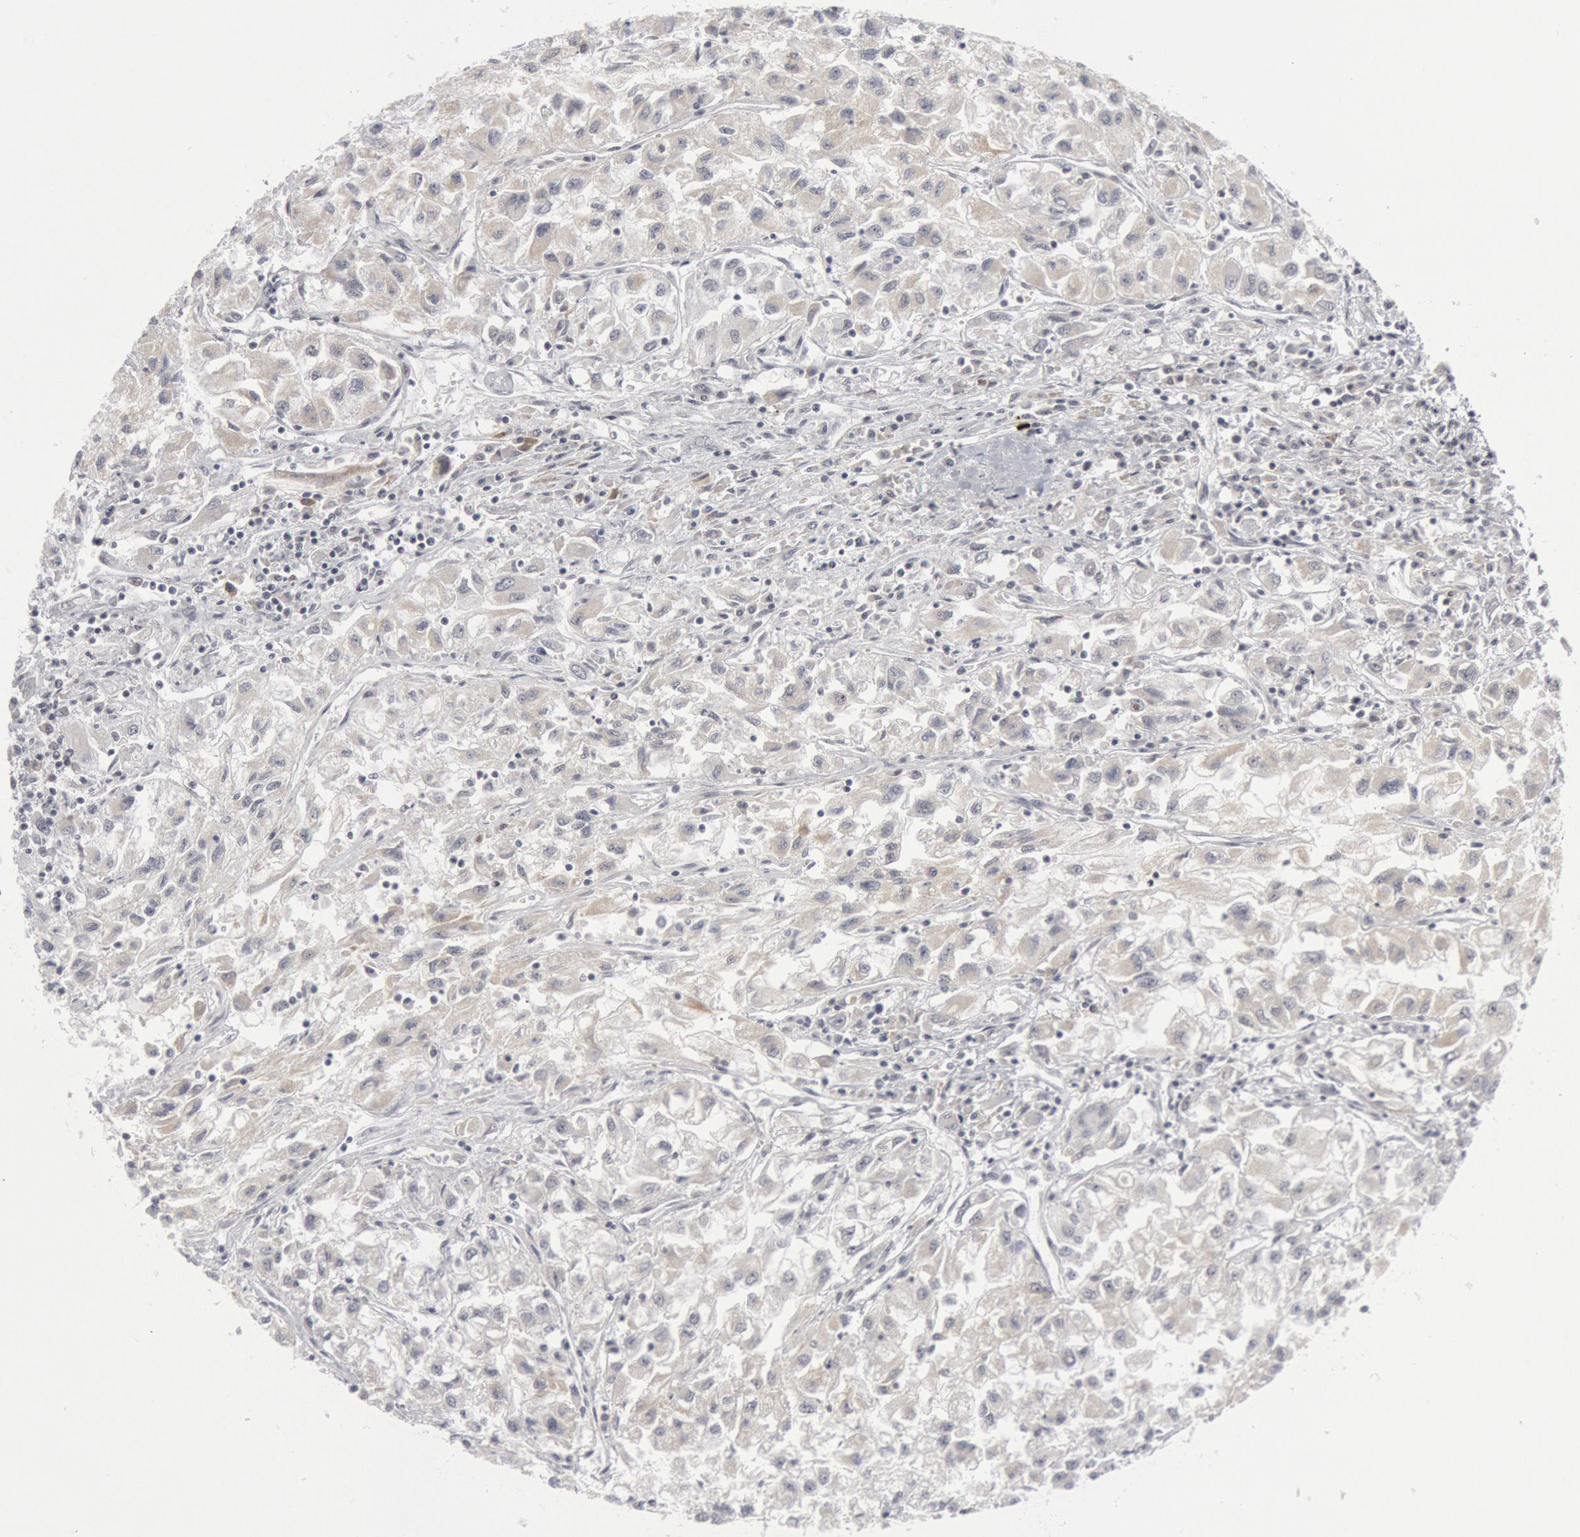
{"staining": {"intensity": "weak", "quantity": "<25%", "location": "cytoplasmic/membranous"}, "tissue": "renal cancer", "cell_type": "Tumor cells", "image_type": "cancer", "snomed": [{"axis": "morphology", "description": "Adenocarcinoma, NOS"}, {"axis": "topography", "description": "Kidney"}], "caption": "There is no significant positivity in tumor cells of adenocarcinoma (renal).", "gene": "CASP9", "patient": {"sex": "male", "age": 59}}